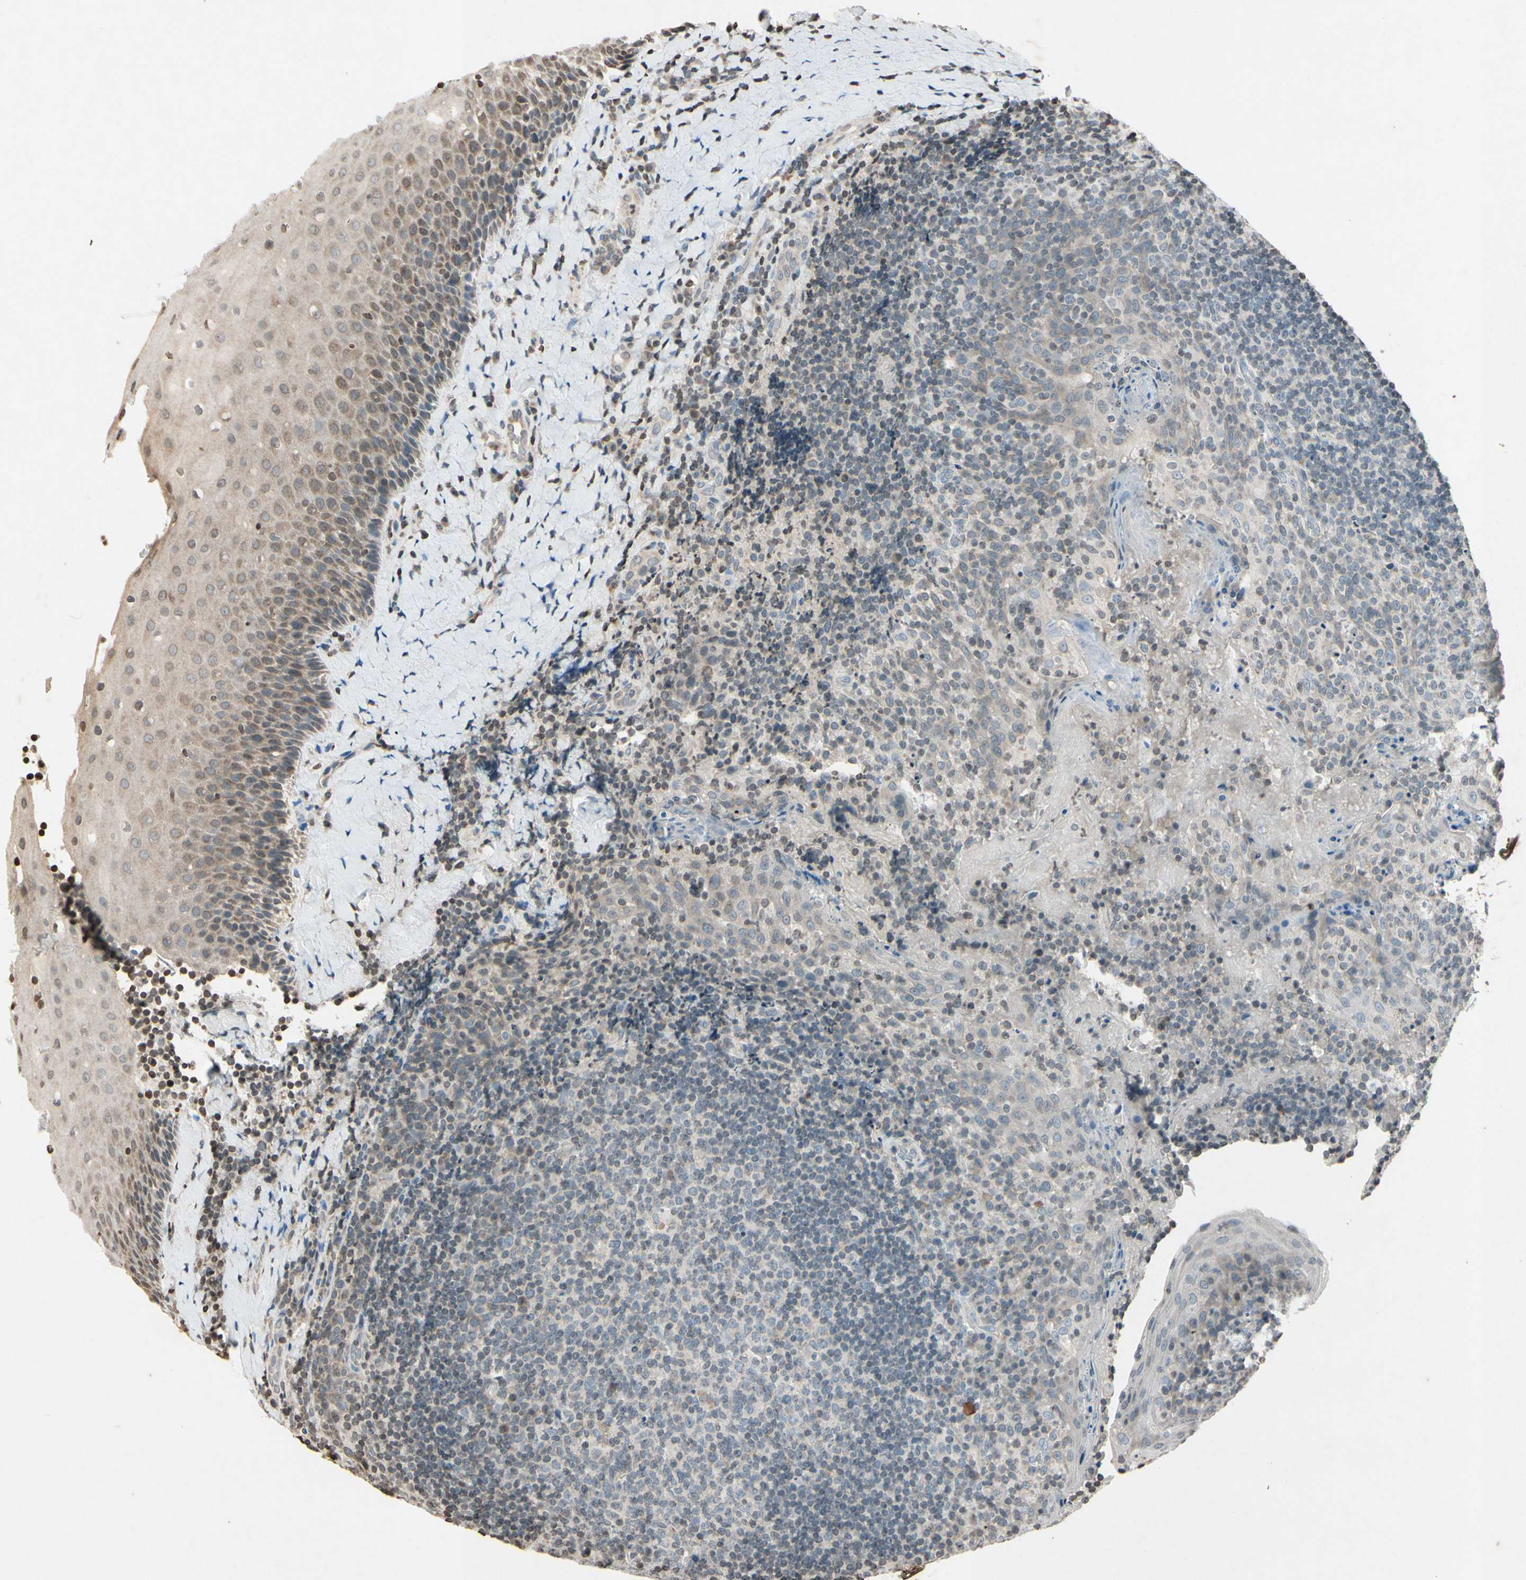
{"staining": {"intensity": "negative", "quantity": "none", "location": "none"}, "tissue": "tonsil", "cell_type": "Germinal center cells", "image_type": "normal", "snomed": [{"axis": "morphology", "description": "Normal tissue, NOS"}, {"axis": "topography", "description": "Tonsil"}], "caption": "This is a histopathology image of immunohistochemistry staining of benign tonsil, which shows no positivity in germinal center cells.", "gene": "CLDN11", "patient": {"sex": "male", "age": 17}}